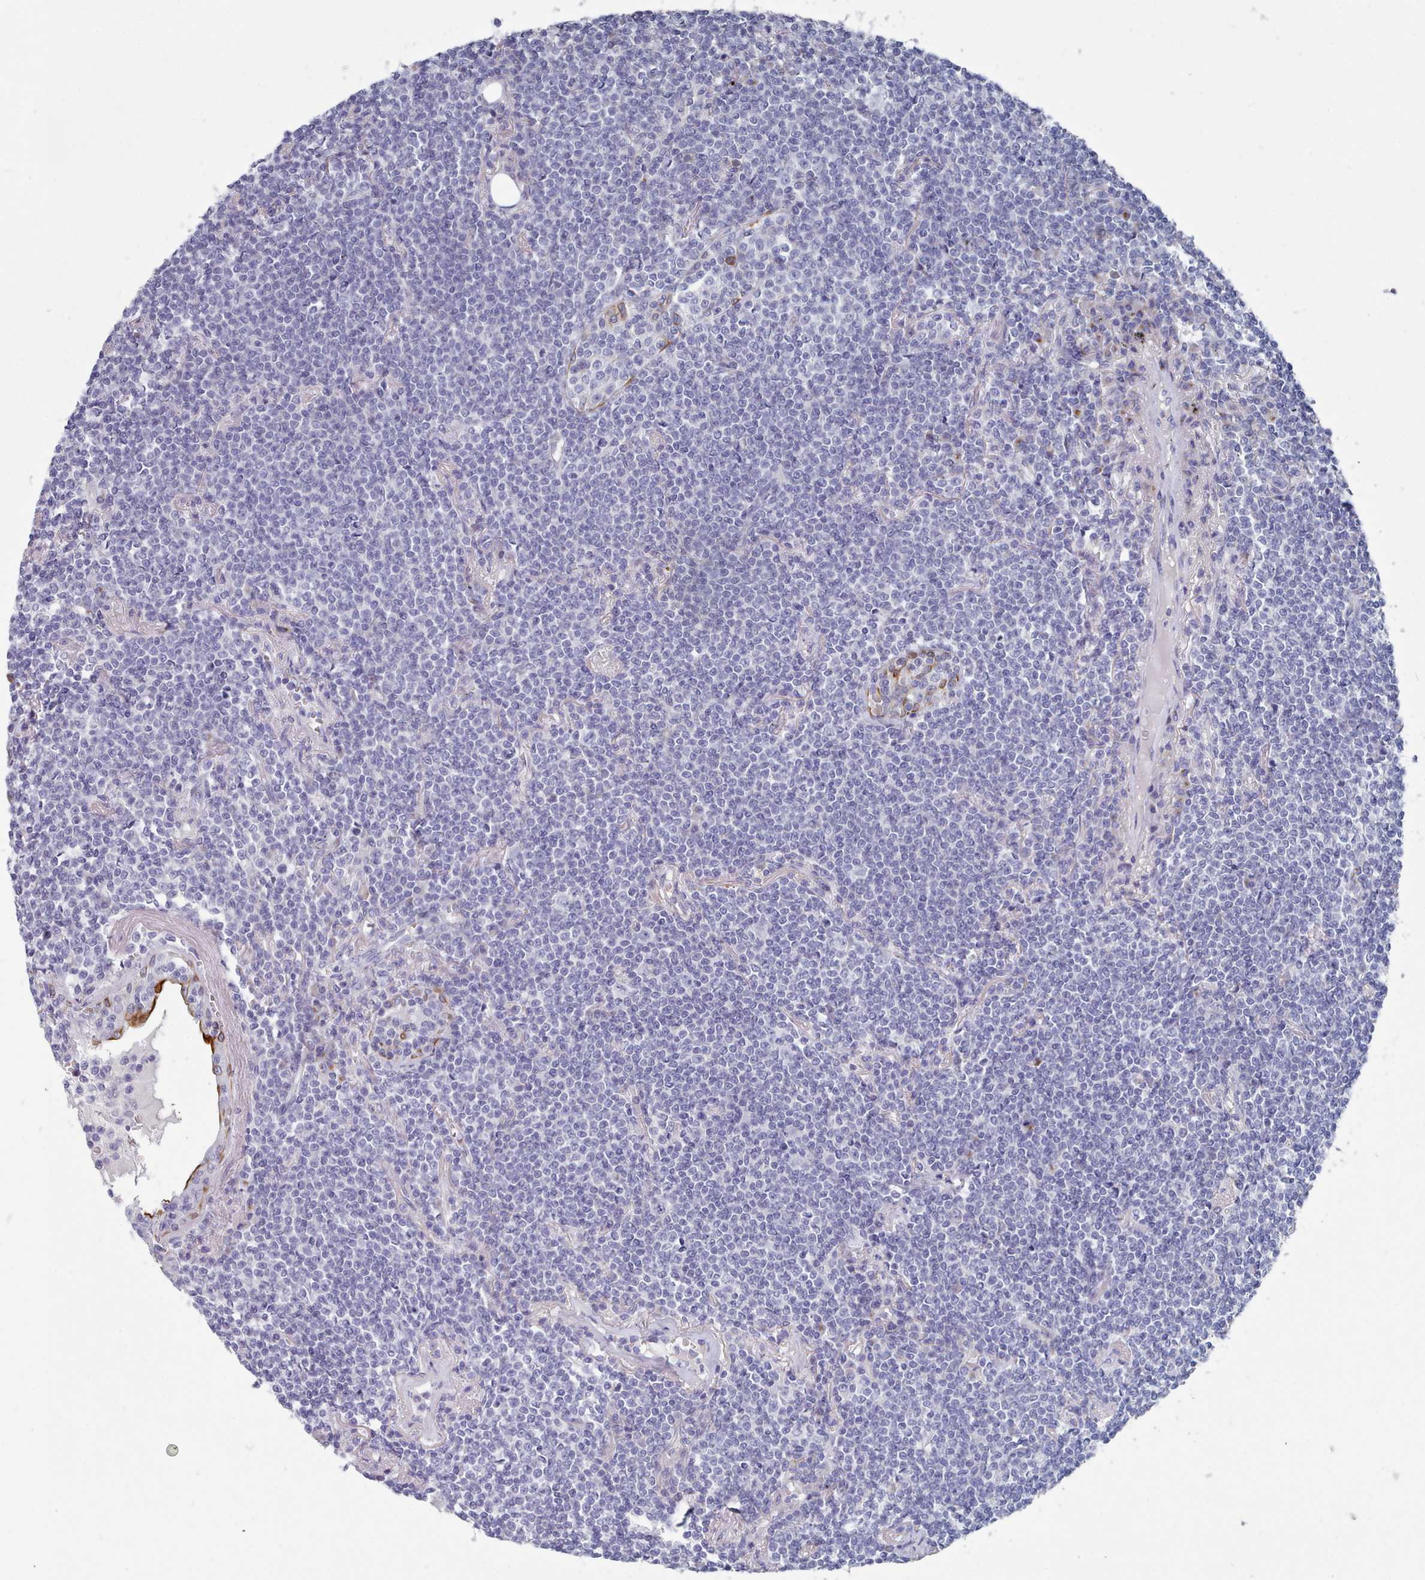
{"staining": {"intensity": "negative", "quantity": "none", "location": "none"}, "tissue": "lymphoma", "cell_type": "Tumor cells", "image_type": "cancer", "snomed": [{"axis": "morphology", "description": "Malignant lymphoma, non-Hodgkin's type, Low grade"}, {"axis": "topography", "description": "Lung"}], "caption": "Low-grade malignant lymphoma, non-Hodgkin's type was stained to show a protein in brown. There is no significant expression in tumor cells.", "gene": "PDE4C", "patient": {"sex": "female", "age": 71}}